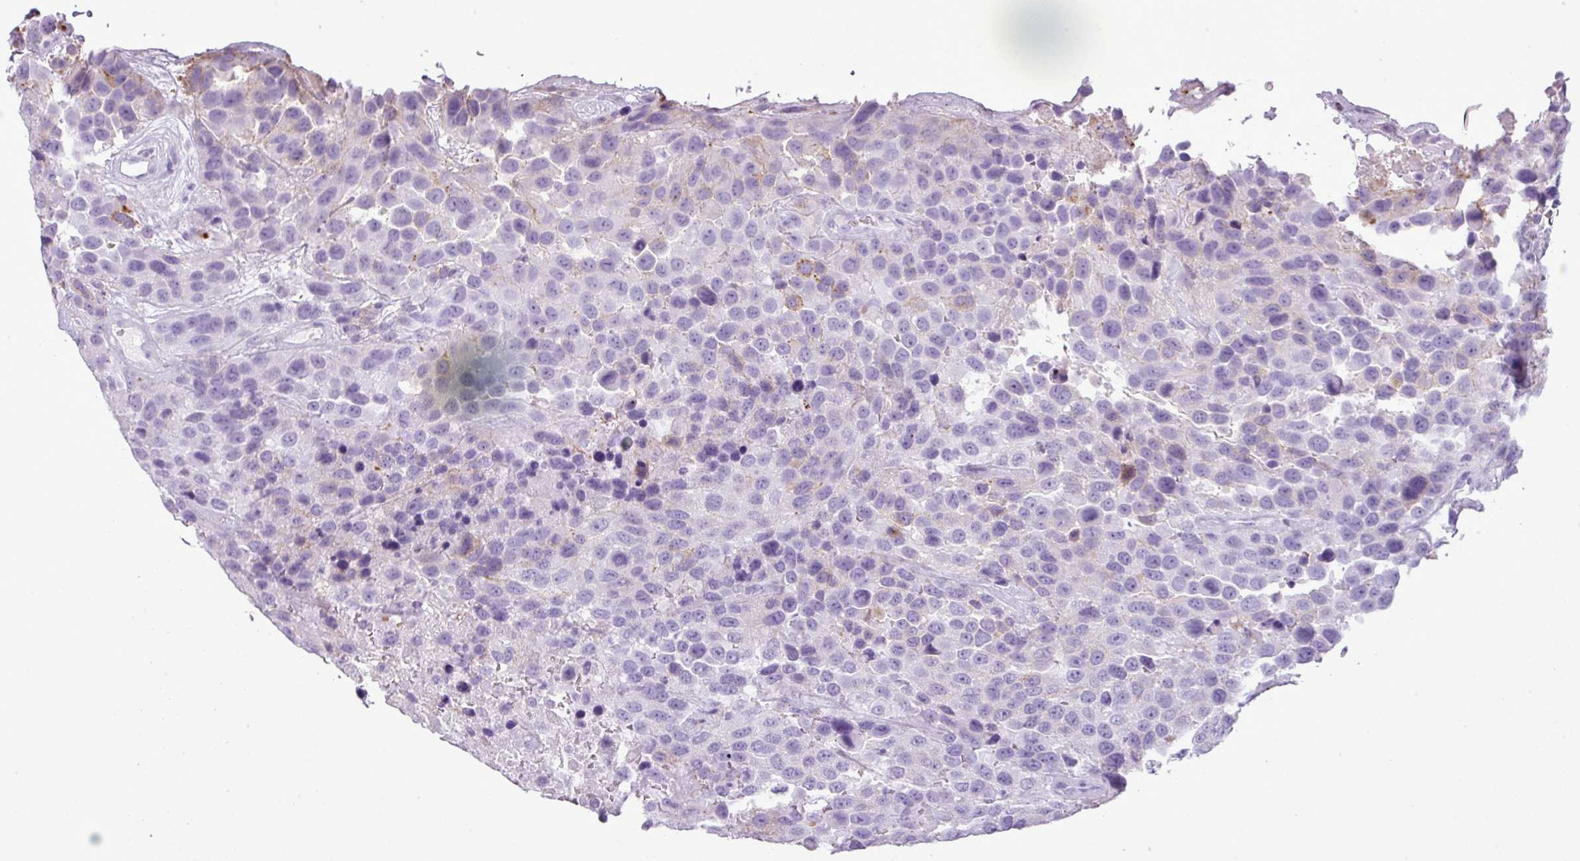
{"staining": {"intensity": "negative", "quantity": "none", "location": "none"}, "tissue": "urothelial cancer", "cell_type": "Tumor cells", "image_type": "cancer", "snomed": [{"axis": "morphology", "description": "Urothelial carcinoma, High grade"}, {"axis": "topography", "description": "Urinary bladder"}], "caption": "Tumor cells are negative for brown protein staining in urothelial cancer. (Brightfield microscopy of DAB IHC at high magnification).", "gene": "RBMXL2", "patient": {"sex": "female", "age": 70}}